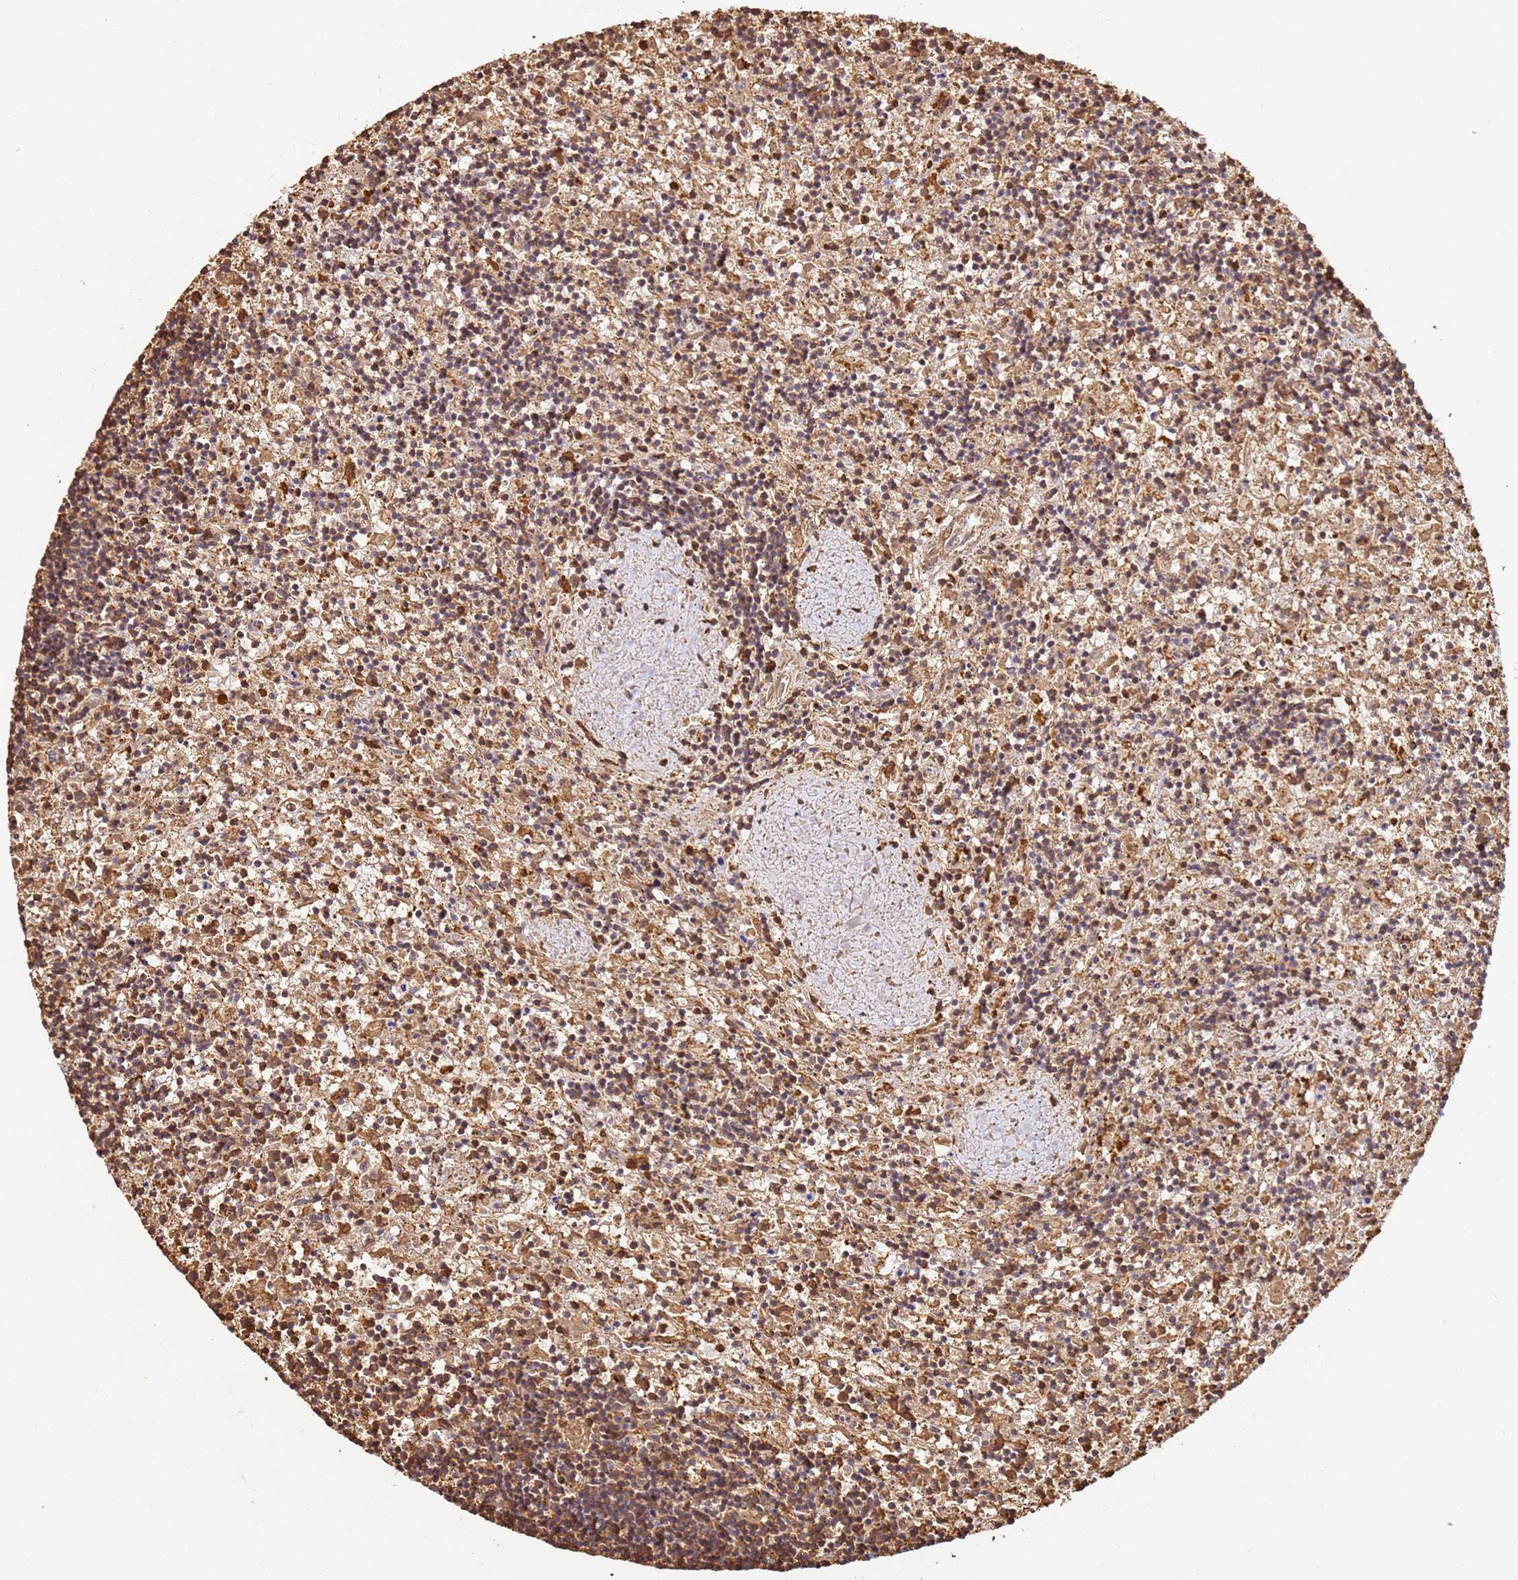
{"staining": {"intensity": "weak", "quantity": "25%-75%", "location": "cytoplasmic/membranous"}, "tissue": "lymphoma", "cell_type": "Tumor cells", "image_type": "cancer", "snomed": [{"axis": "morphology", "description": "Malignant lymphoma, non-Hodgkin's type, Low grade"}, {"axis": "topography", "description": "Spleen"}], "caption": "Protein staining by immunohistochemistry (IHC) demonstrates weak cytoplasmic/membranous positivity in approximately 25%-75% of tumor cells in malignant lymphoma, non-Hodgkin's type (low-grade).", "gene": "OR6P1", "patient": {"sex": "male", "age": 76}}